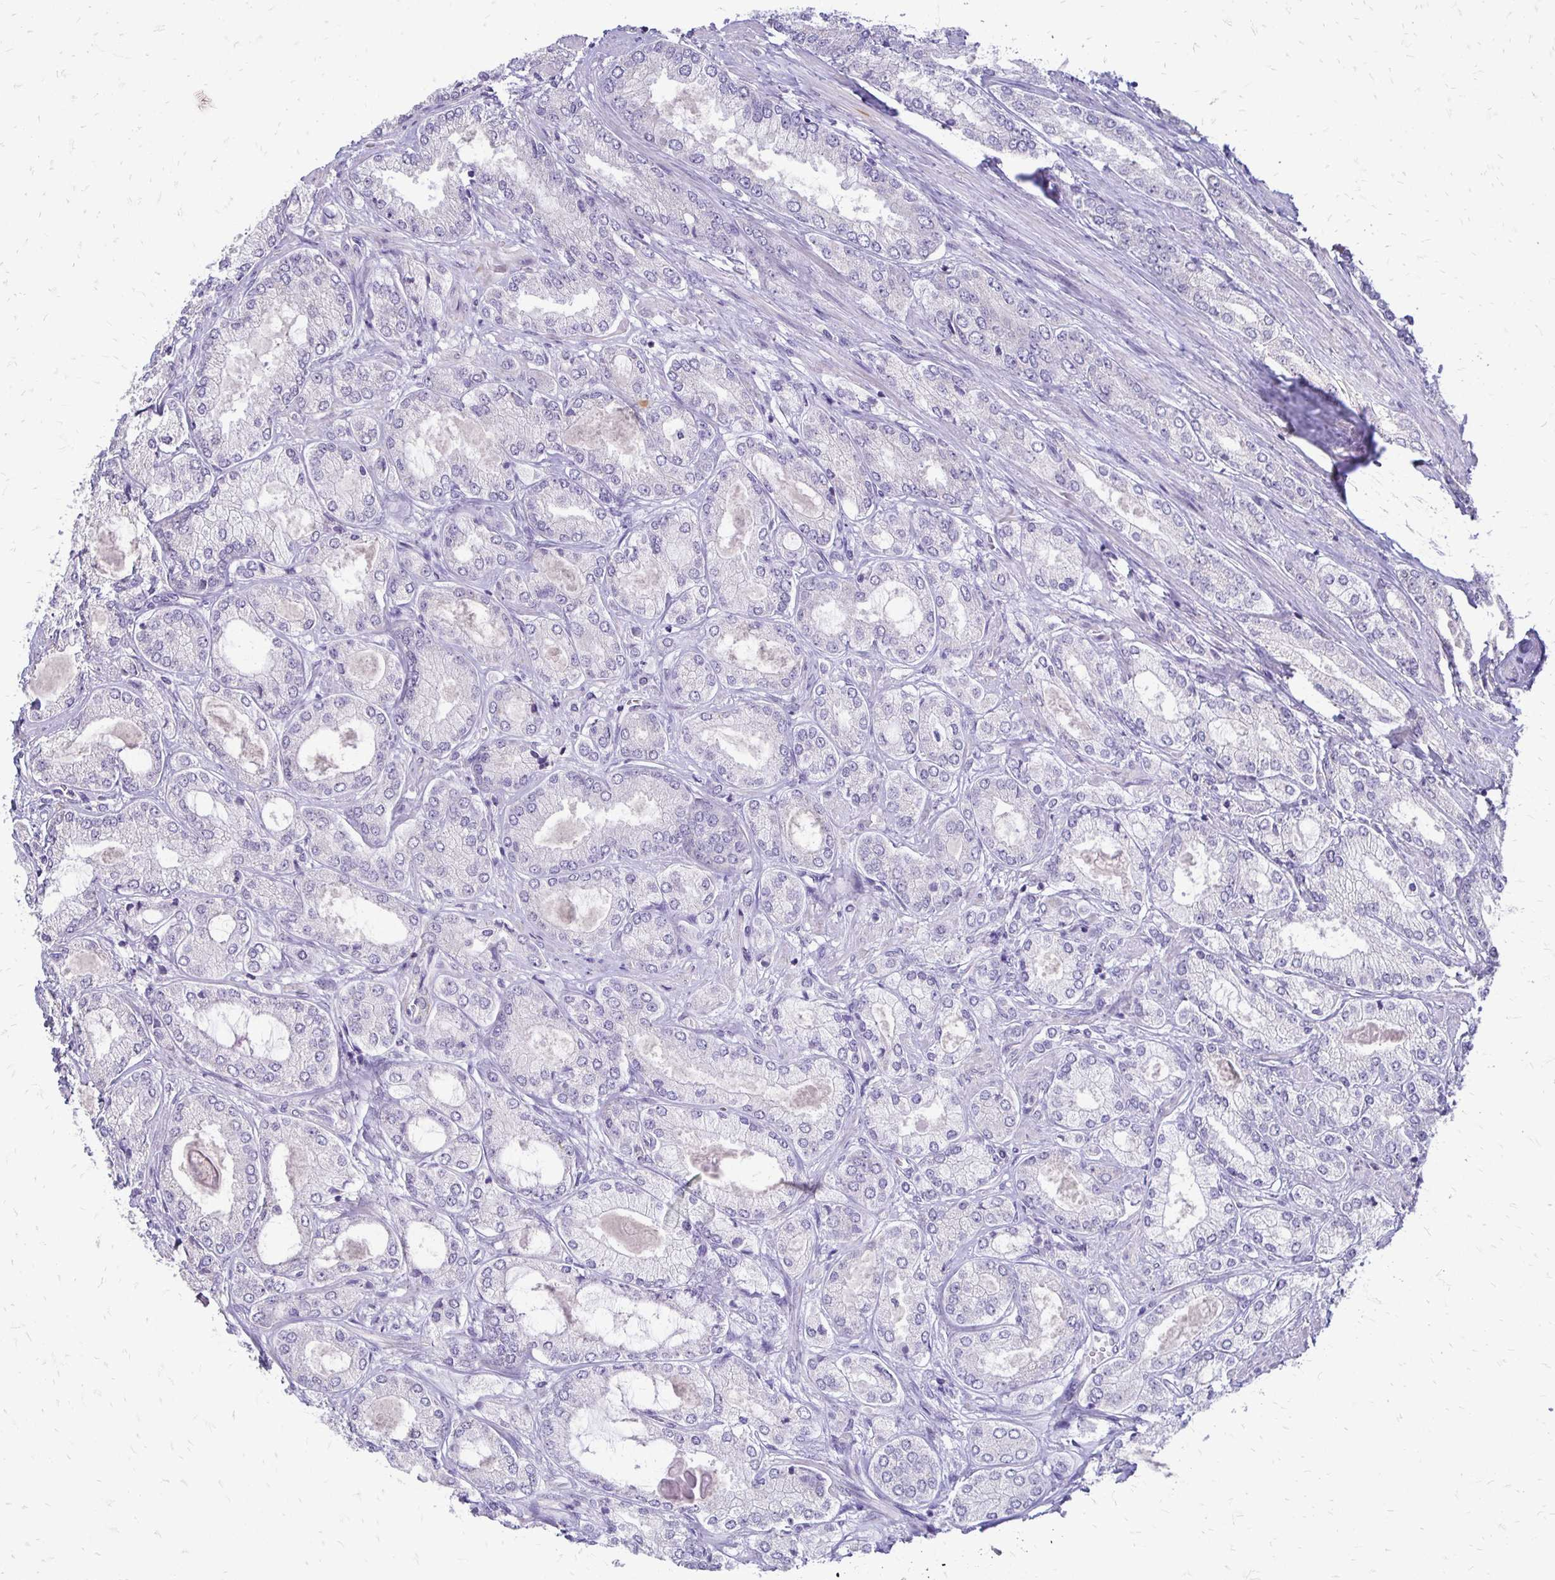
{"staining": {"intensity": "negative", "quantity": "none", "location": "none"}, "tissue": "prostate cancer", "cell_type": "Tumor cells", "image_type": "cancer", "snomed": [{"axis": "morphology", "description": "Adenocarcinoma, High grade"}, {"axis": "topography", "description": "Prostate"}], "caption": "A high-resolution image shows immunohistochemistry staining of prostate cancer (adenocarcinoma (high-grade)), which demonstrates no significant expression in tumor cells.", "gene": "ALPG", "patient": {"sex": "male", "age": 68}}